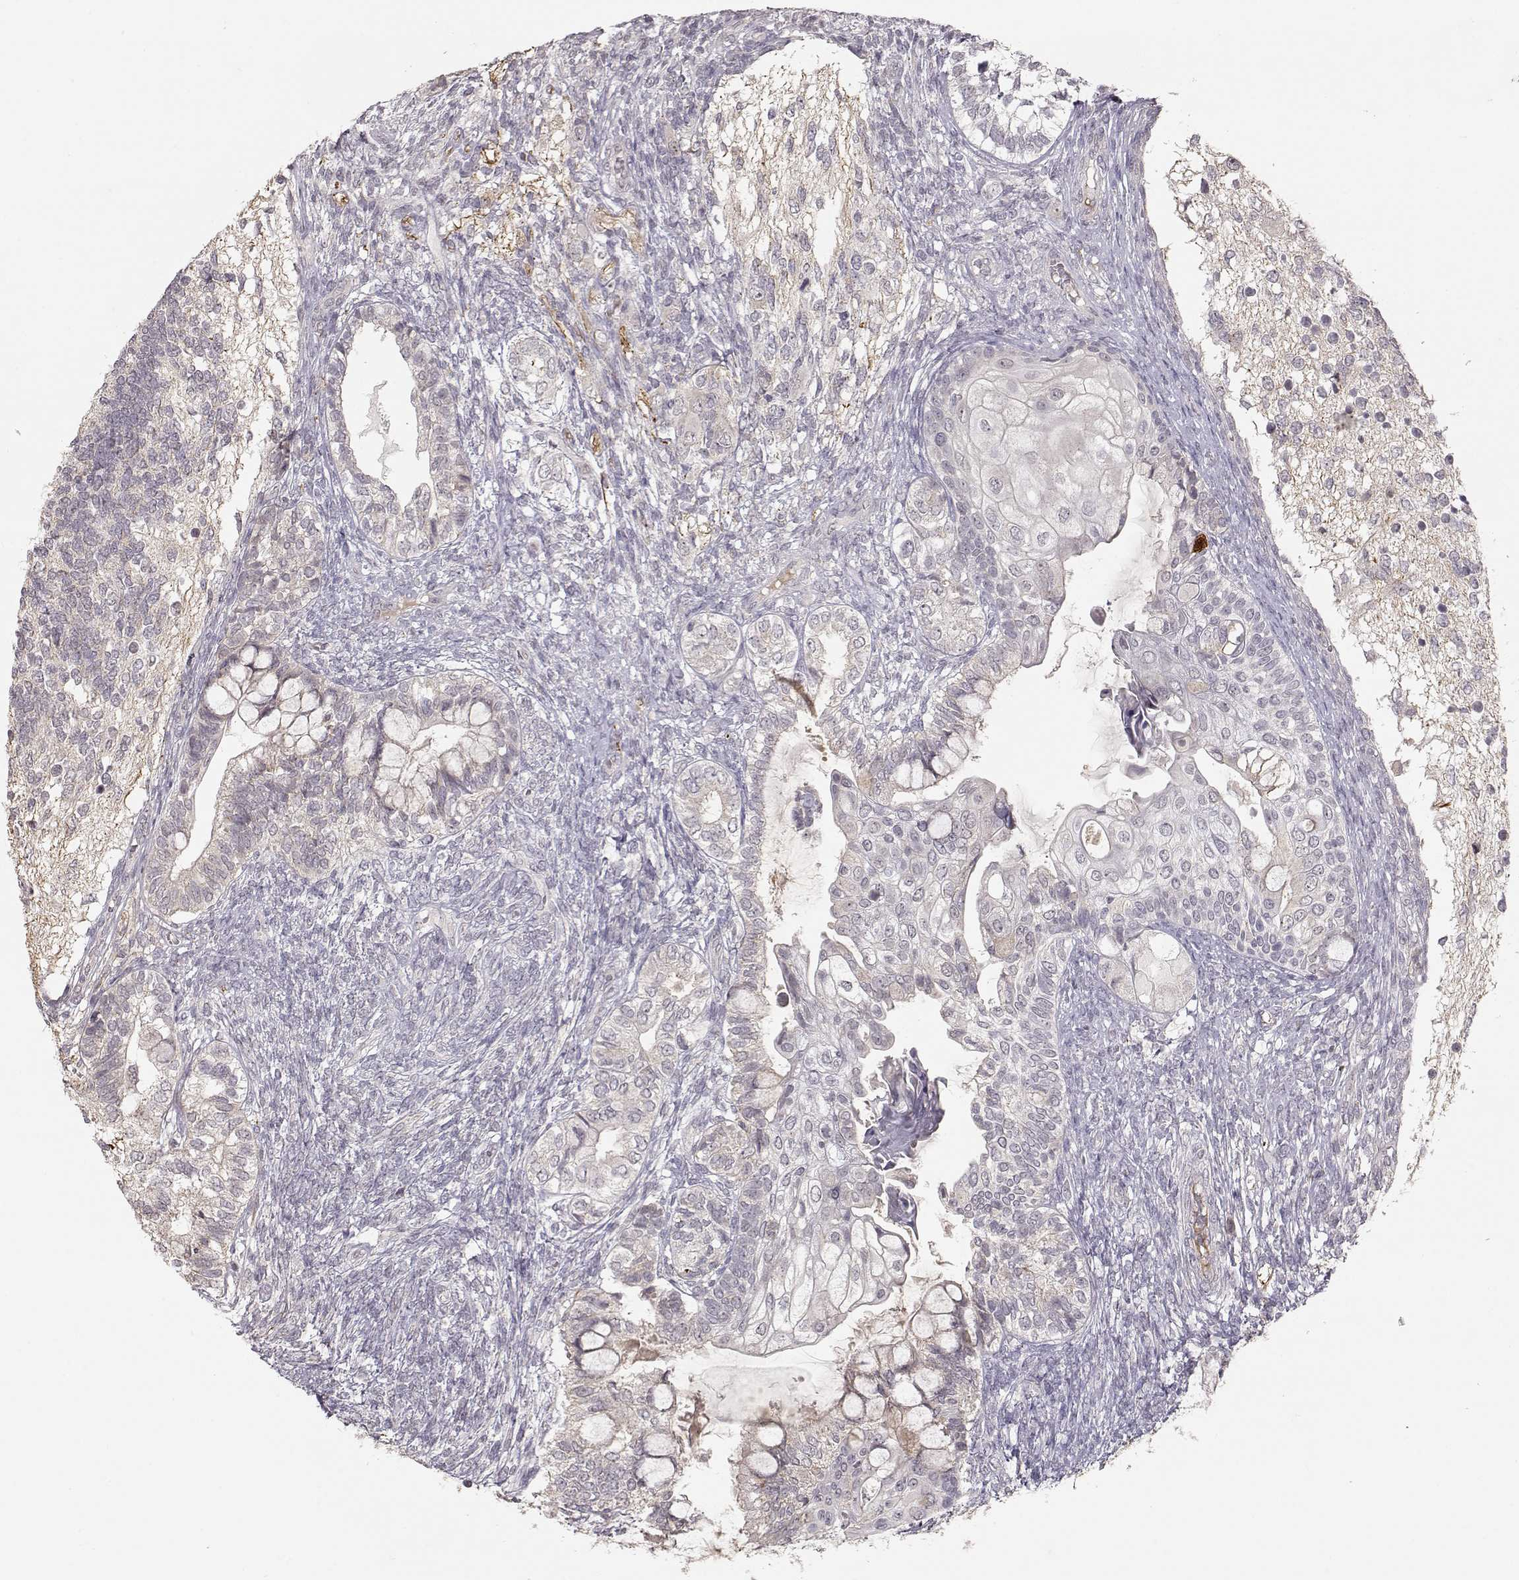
{"staining": {"intensity": "negative", "quantity": "none", "location": "none"}, "tissue": "testis cancer", "cell_type": "Tumor cells", "image_type": "cancer", "snomed": [{"axis": "morphology", "description": "Seminoma, NOS"}, {"axis": "morphology", "description": "Carcinoma, Embryonal, NOS"}, {"axis": "topography", "description": "Testis"}], "caption": "Immunohistochemistry (IHC) of embryonal carcinoma (testis) exhibits no positivity in tumor cells. The staining was performed using DAB to visualize the protein expression in brown, while the nuclei were stained in blue with hematoxylin (Magnification: 20x).", "gene": "PNMT", "patient": {"sex": "male", "age": 41}}